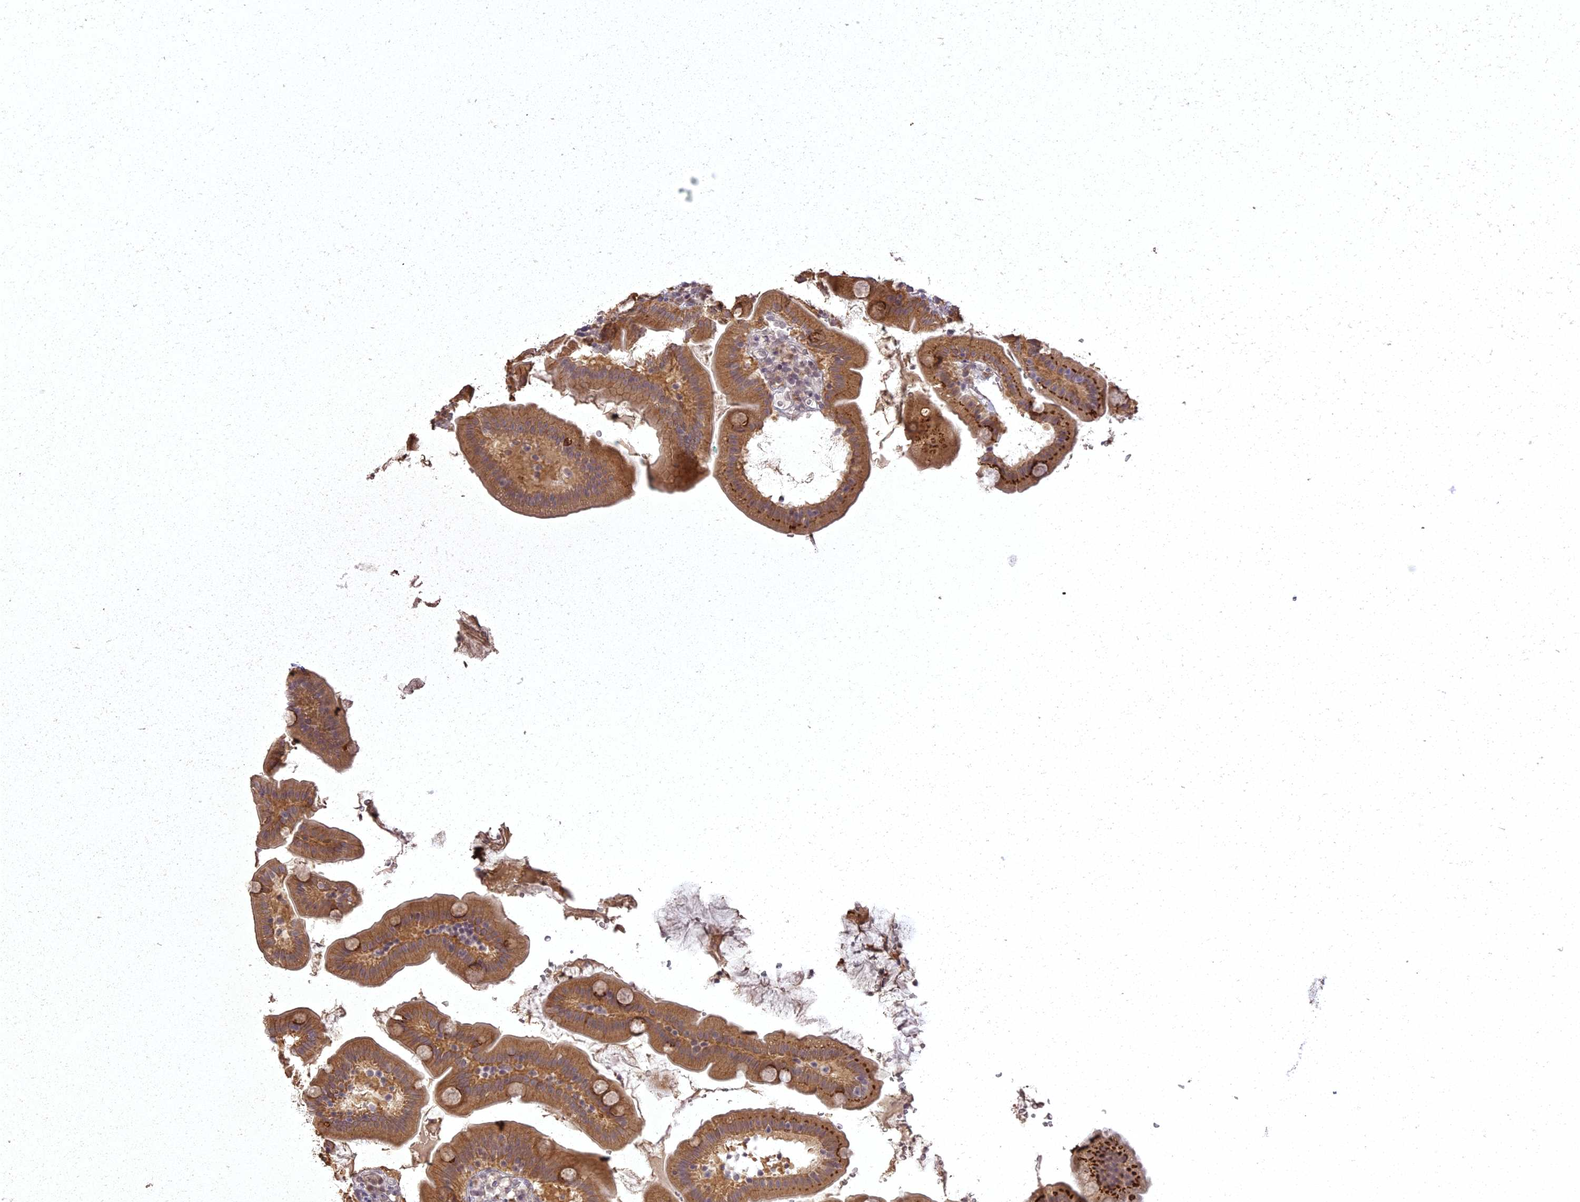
{"staining": {"intensity": "strong", "quantity": ">75%", "location": "cytoplasmic/membranous"}, "tissue": "duodenum", "cell_type": "Glandular cells", "image_type": "normal", "snomed": [{"axis": "morphology", "description": "Normal tissue, NOS"}, {"axis": "topography", "description": "Duodenum"}], "caption": "Glandular cells reveal high levels of strong cytoplasmic/membranous staining in approximately >75% of cells in unremarkable human duodenum. The staining is performed using DAB brown chromogen to label protein expression. The nuclei are counter-stained blue using hematoxylin.", "gene": "ING5", "patient": {"sex": "female", "age": 67}}